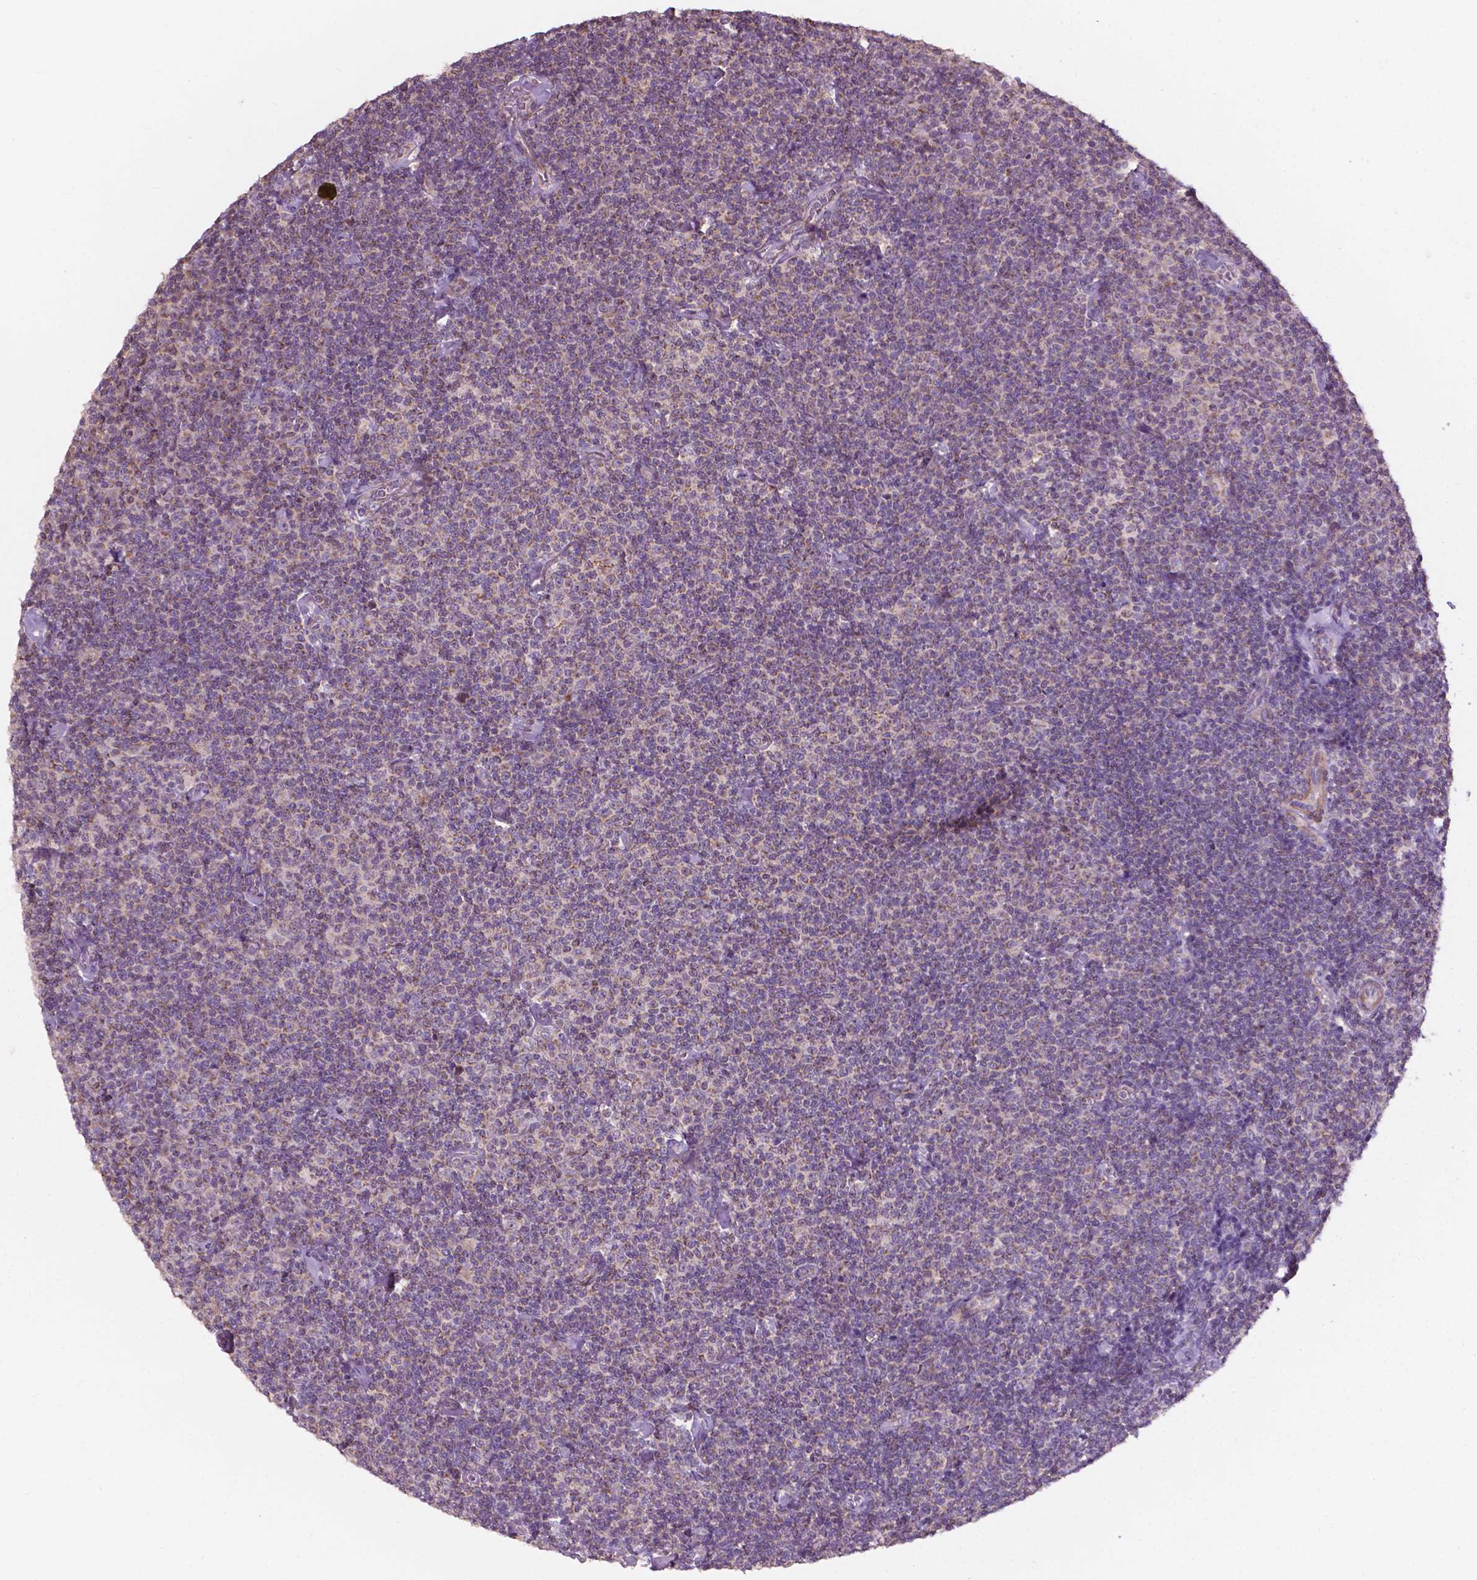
{"staining": {"intensity": "weak", "quantity": "25%-75%", "location": "cytoplasmic/membranous"}, "tissue": "lymphoma", "cell_type": "Tumor cells", "image_type": "cancer", "snomed": [{"axis": "morphology", "description": "Malignant lymphoma, non-Hodgkin's type, Low grade"}, {"axis": "topography", "description": "Lymph node"}], "caption": "Weak cytoplasmic/membranous protein expression is identified in about 25%-75% of tumor cells in low-grade malignant lymphoma, non-Hodgkin's type.", "gene": "NDUFA10", "patient": {"sex": "male", "age": 81}}